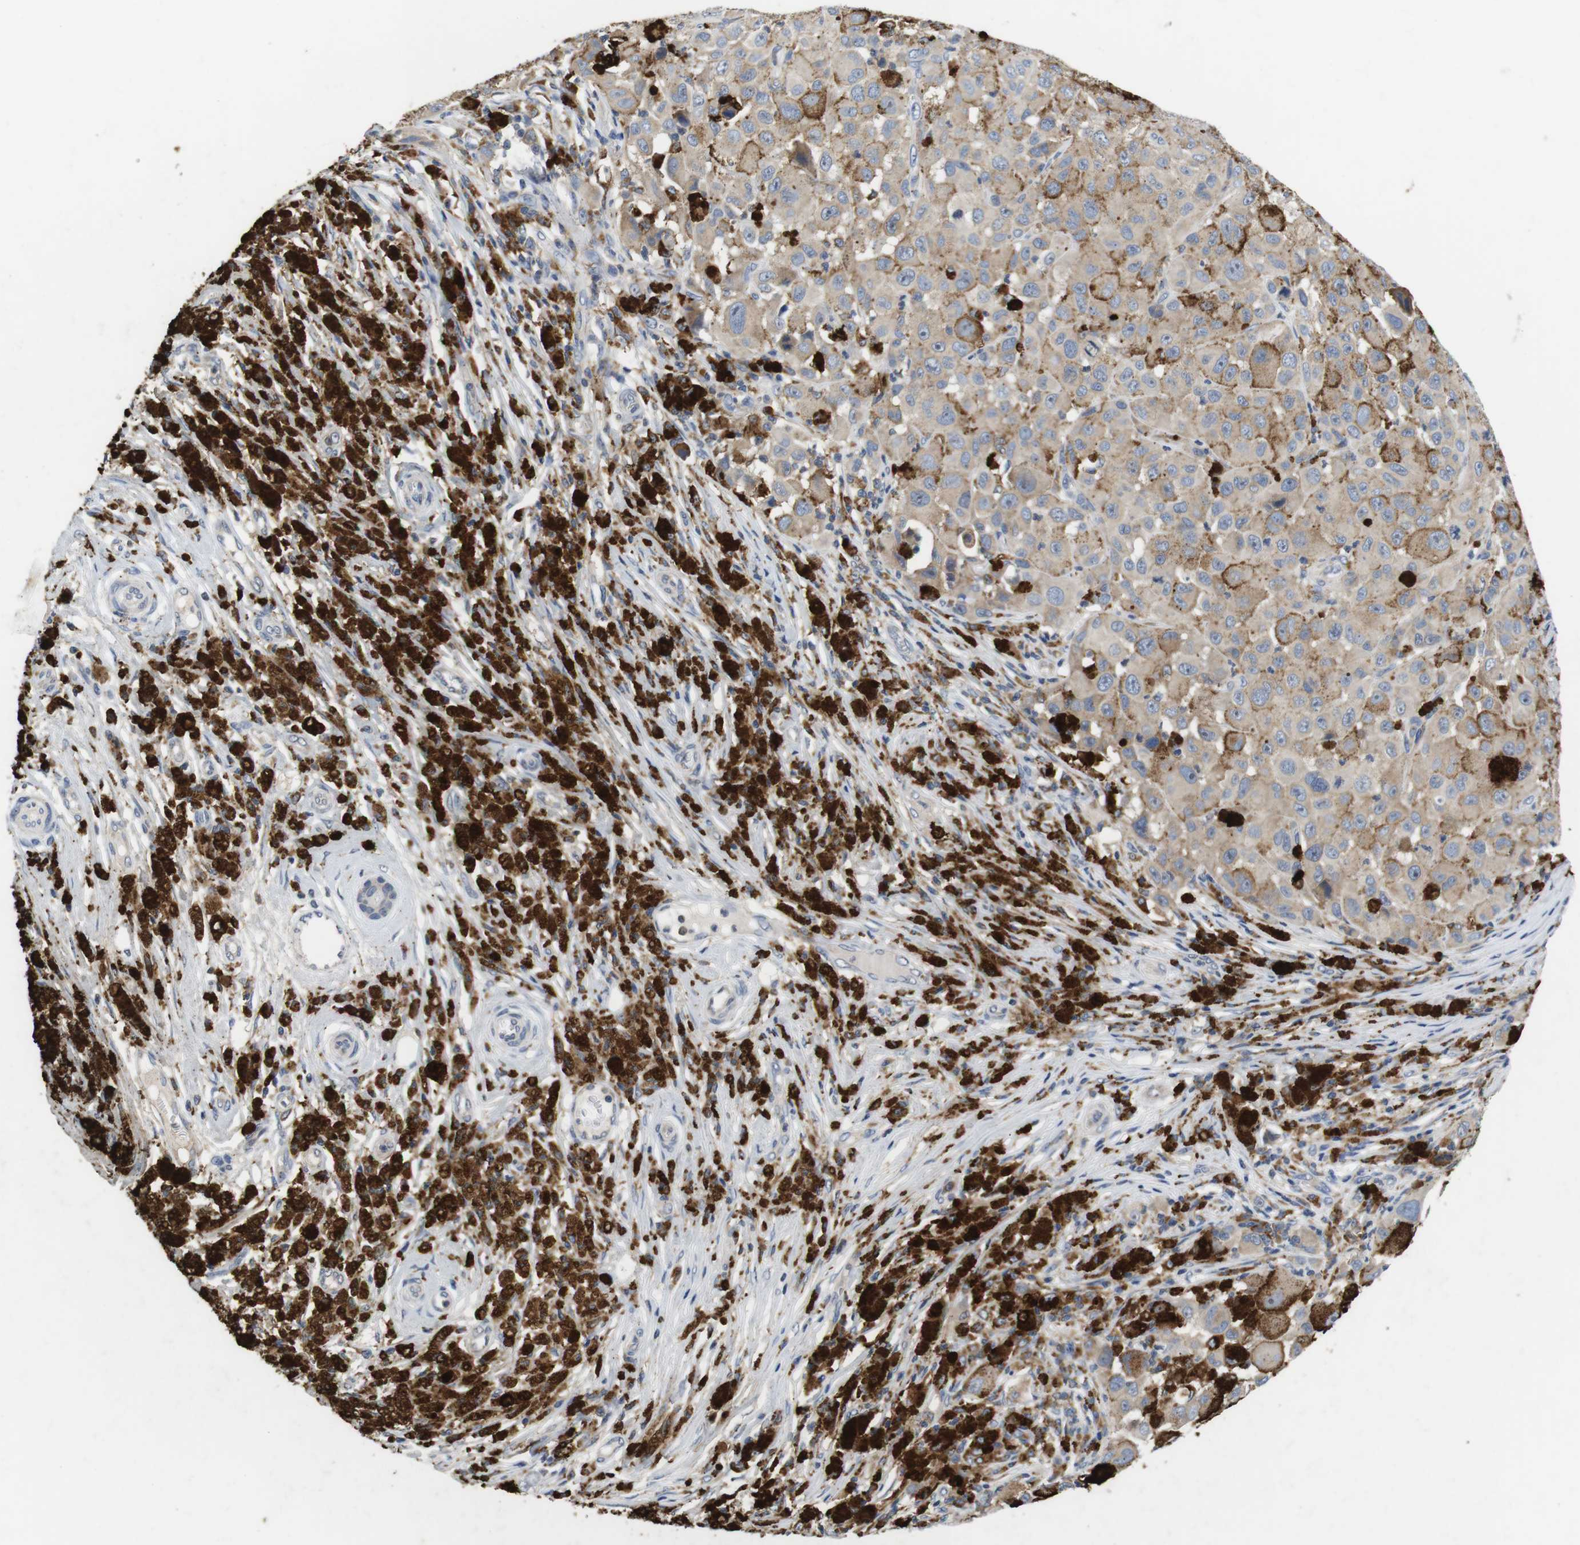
{"staining": {"intensity": "weak", "quantity": ">75%", "location": "cytoplasmic/membranous"}, "tissue": "melanoma", "cell_type": "Tumor cells", "image_type": "cancer", "snomed": [{"axis": "morphology", "description": "Malignant melanoma, NOS"}, {"axis": "topography", "description": "Skin"}], "caption": "Melanoma stained with a protein marker reveals weak staining in tumor cells.", "gene": "CNGA2", "patient": {"sex": "male", "age": 96}}